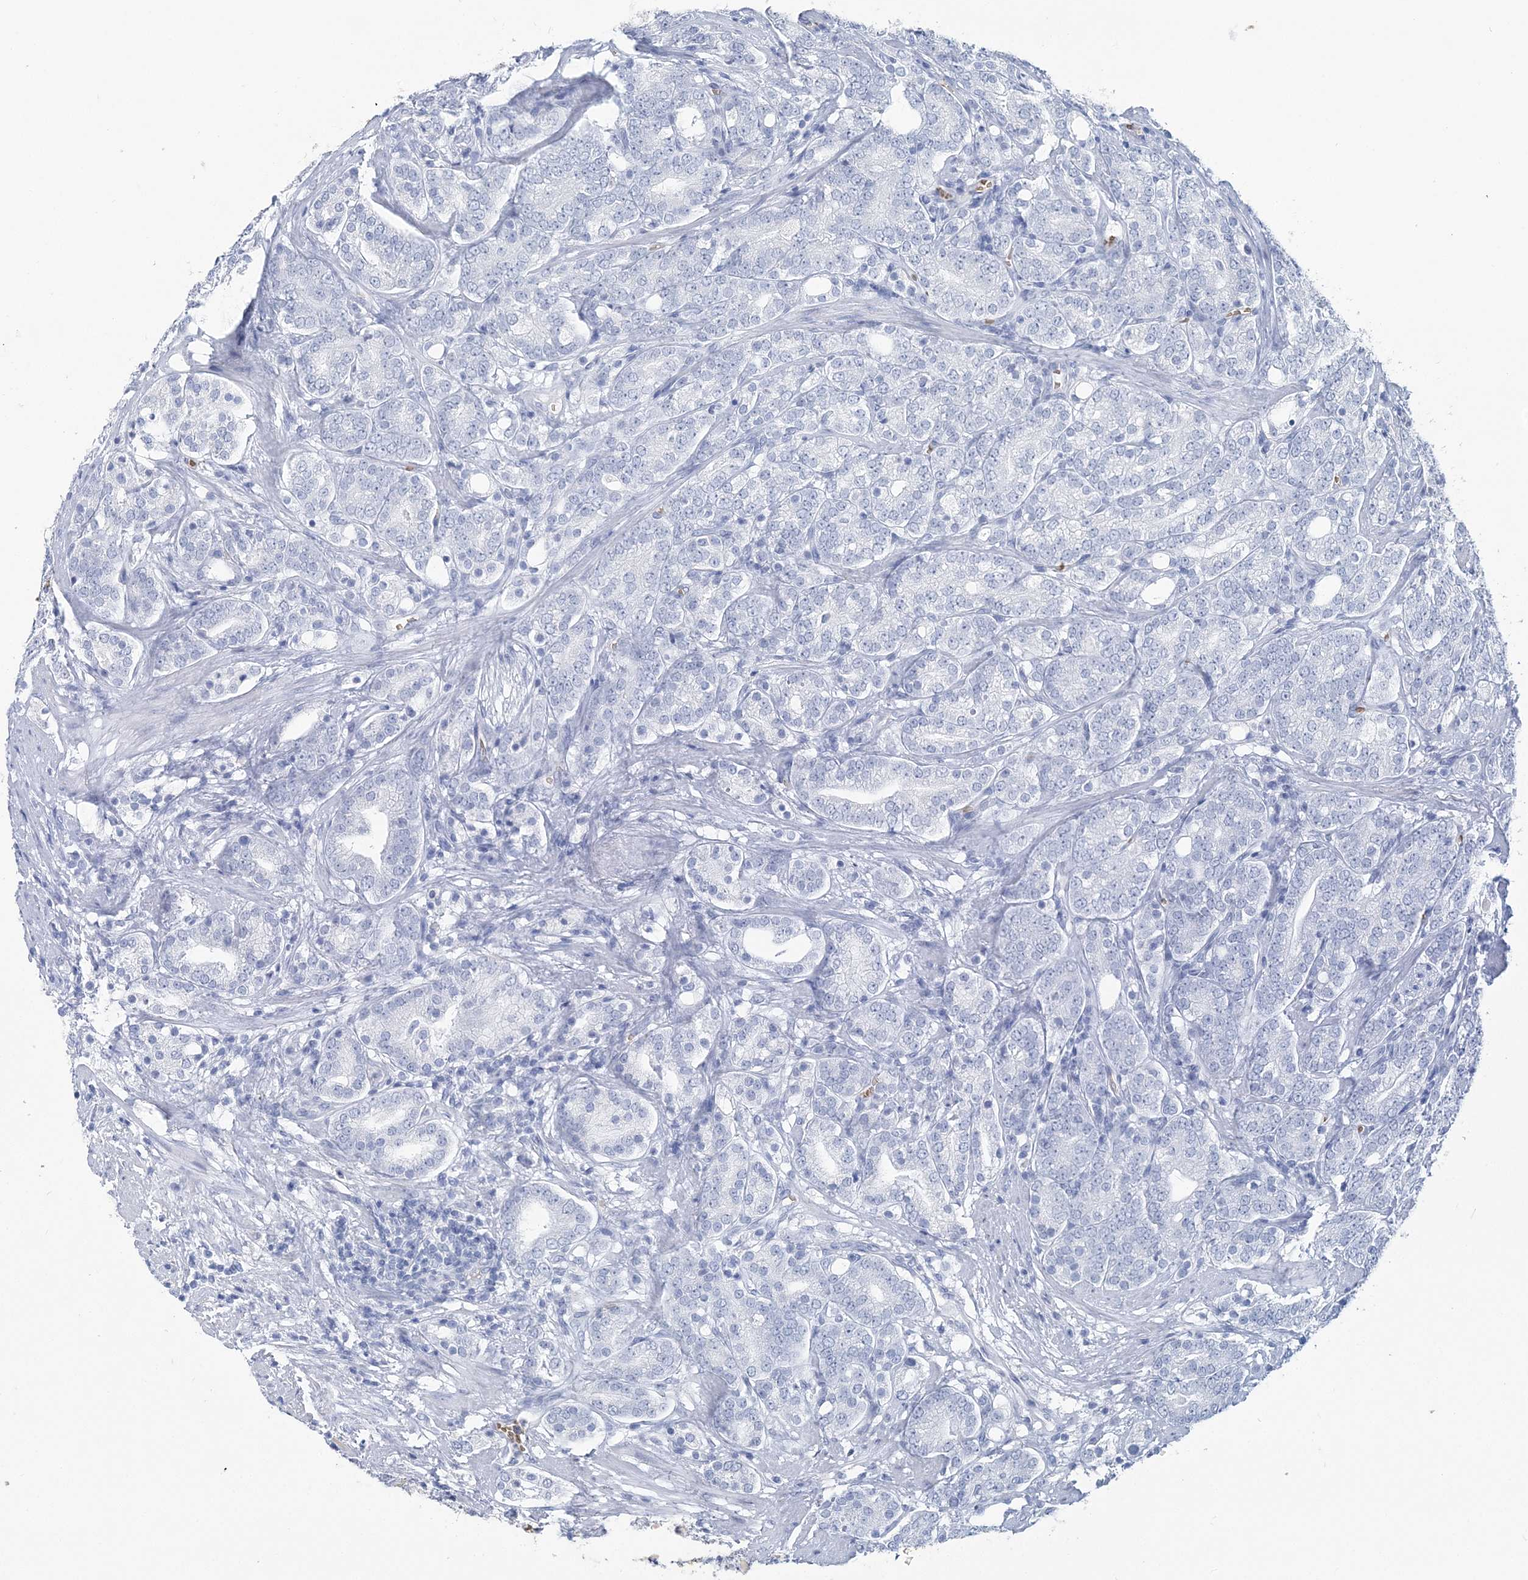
{"staining": {"intensity": "negative", "quantity": "none", "location": "none"}, "tissue": "prostate cancer", "cell_type": "Tumor cells", "image_type": "cancer", "snomed": [{"axis": "morphology", "description": "Adenocarcinoma, High grade"}, {"axis": "topography", "description": "Prostate"}], "caption": "A high-resolution photomicrograph shows immunohistochemistry staining of prostate high-grade adenocarcinoma, which shows no significant expression in tumor cells.", "gene": "HBD", "patient": {"sex": "male", "age": 57}}